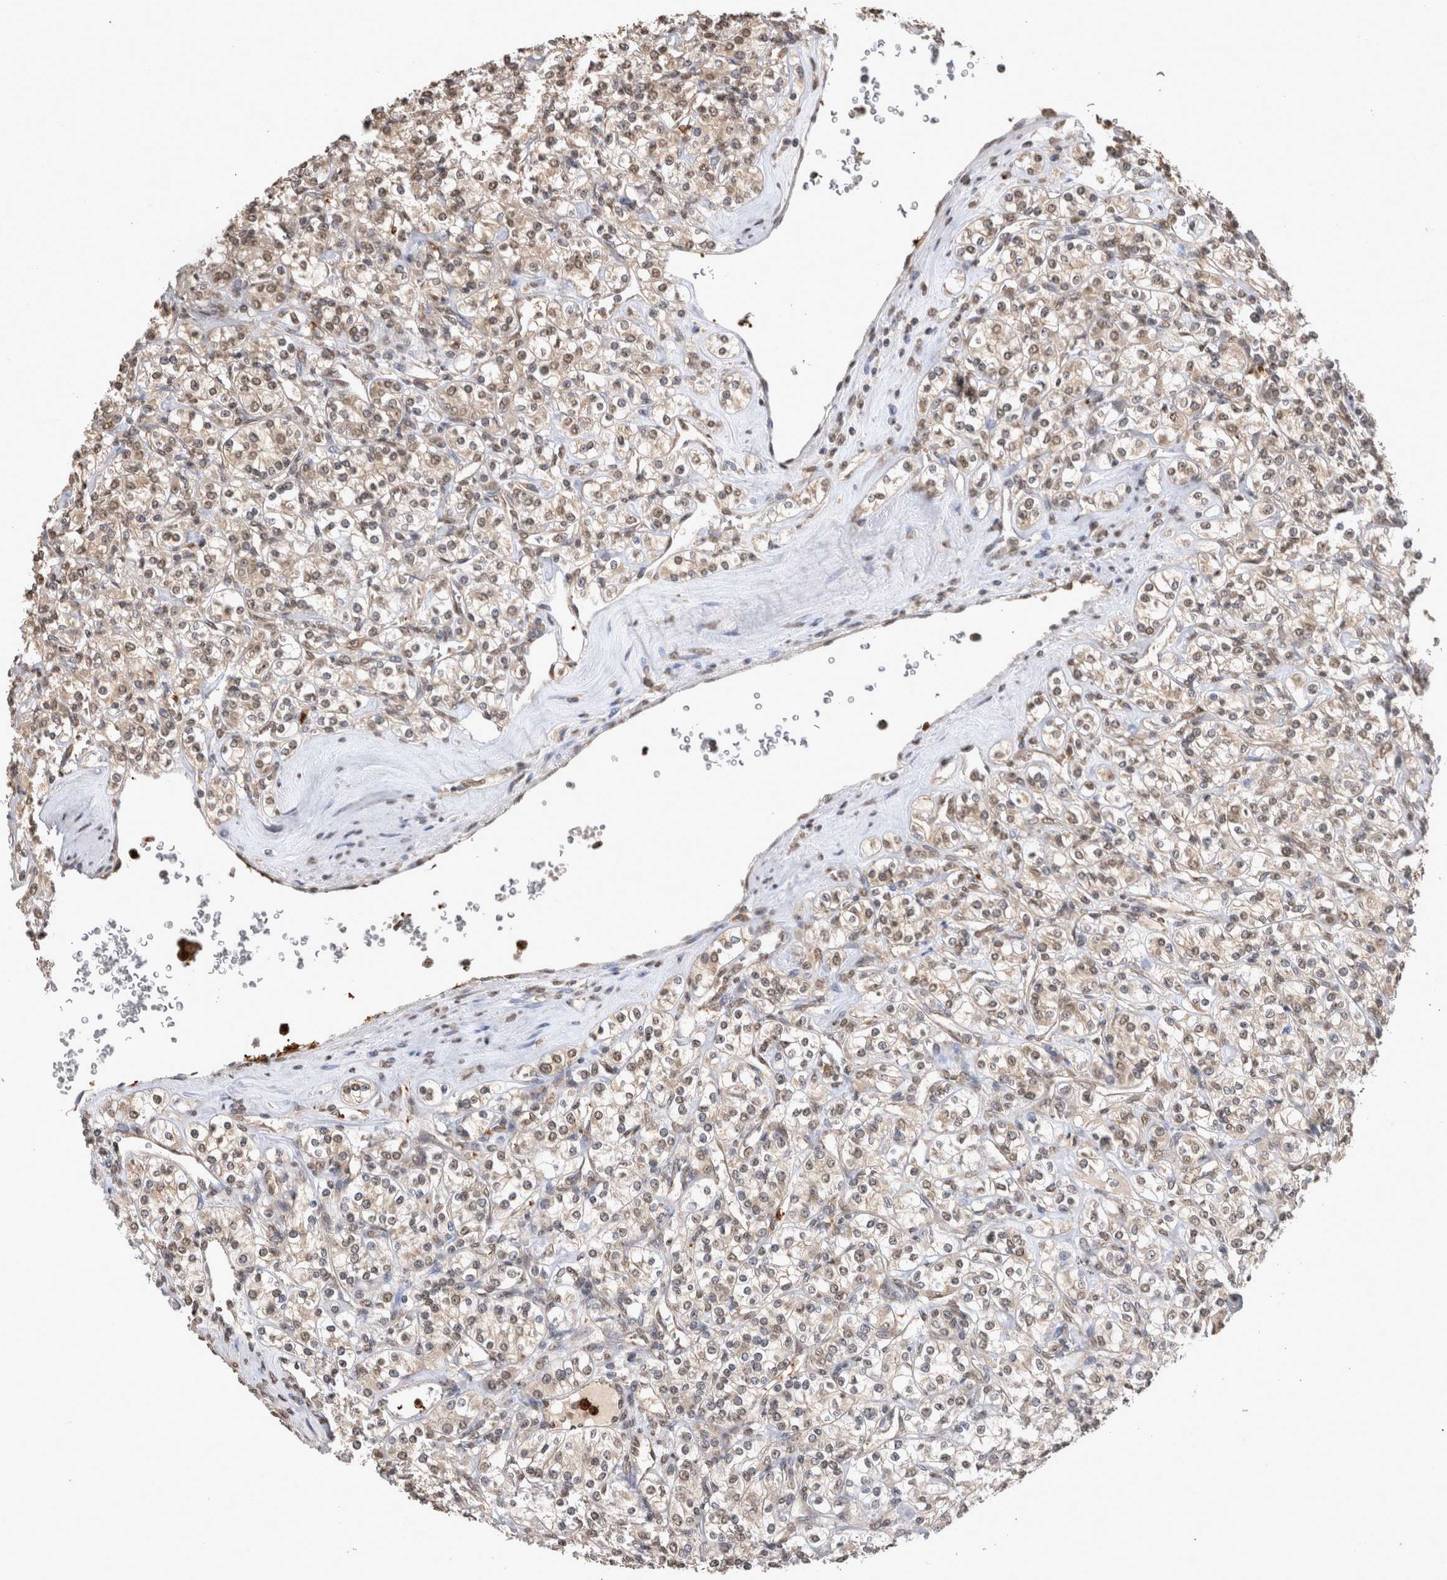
{"staining": {"intensity": "weak", "quantity": ">75%", "location": "cytoplasmic/membranous,nuclear"}, "tissue": "renal cancer", "cell_type": "Tumor cells", "image_type": "cancer", "snomed": [{"axis": "morphology", "description": "Adenocarcinoma, NOS"}, {"axis": "topography", "description": "Kidney"}], "caption": "Renal cancer (adenocarcinoma) was stained to show a protein in brown. There is low levels of weak cytoplasmic/membranous and nuclear positivity in approximately >75% of tumor cells. Immunohistochemistry (ihc) stains the protein of interest in brown and the nuclei are stained blue.", "gene": "PAK4", "patient": {"sex": "male", "age": 77}}